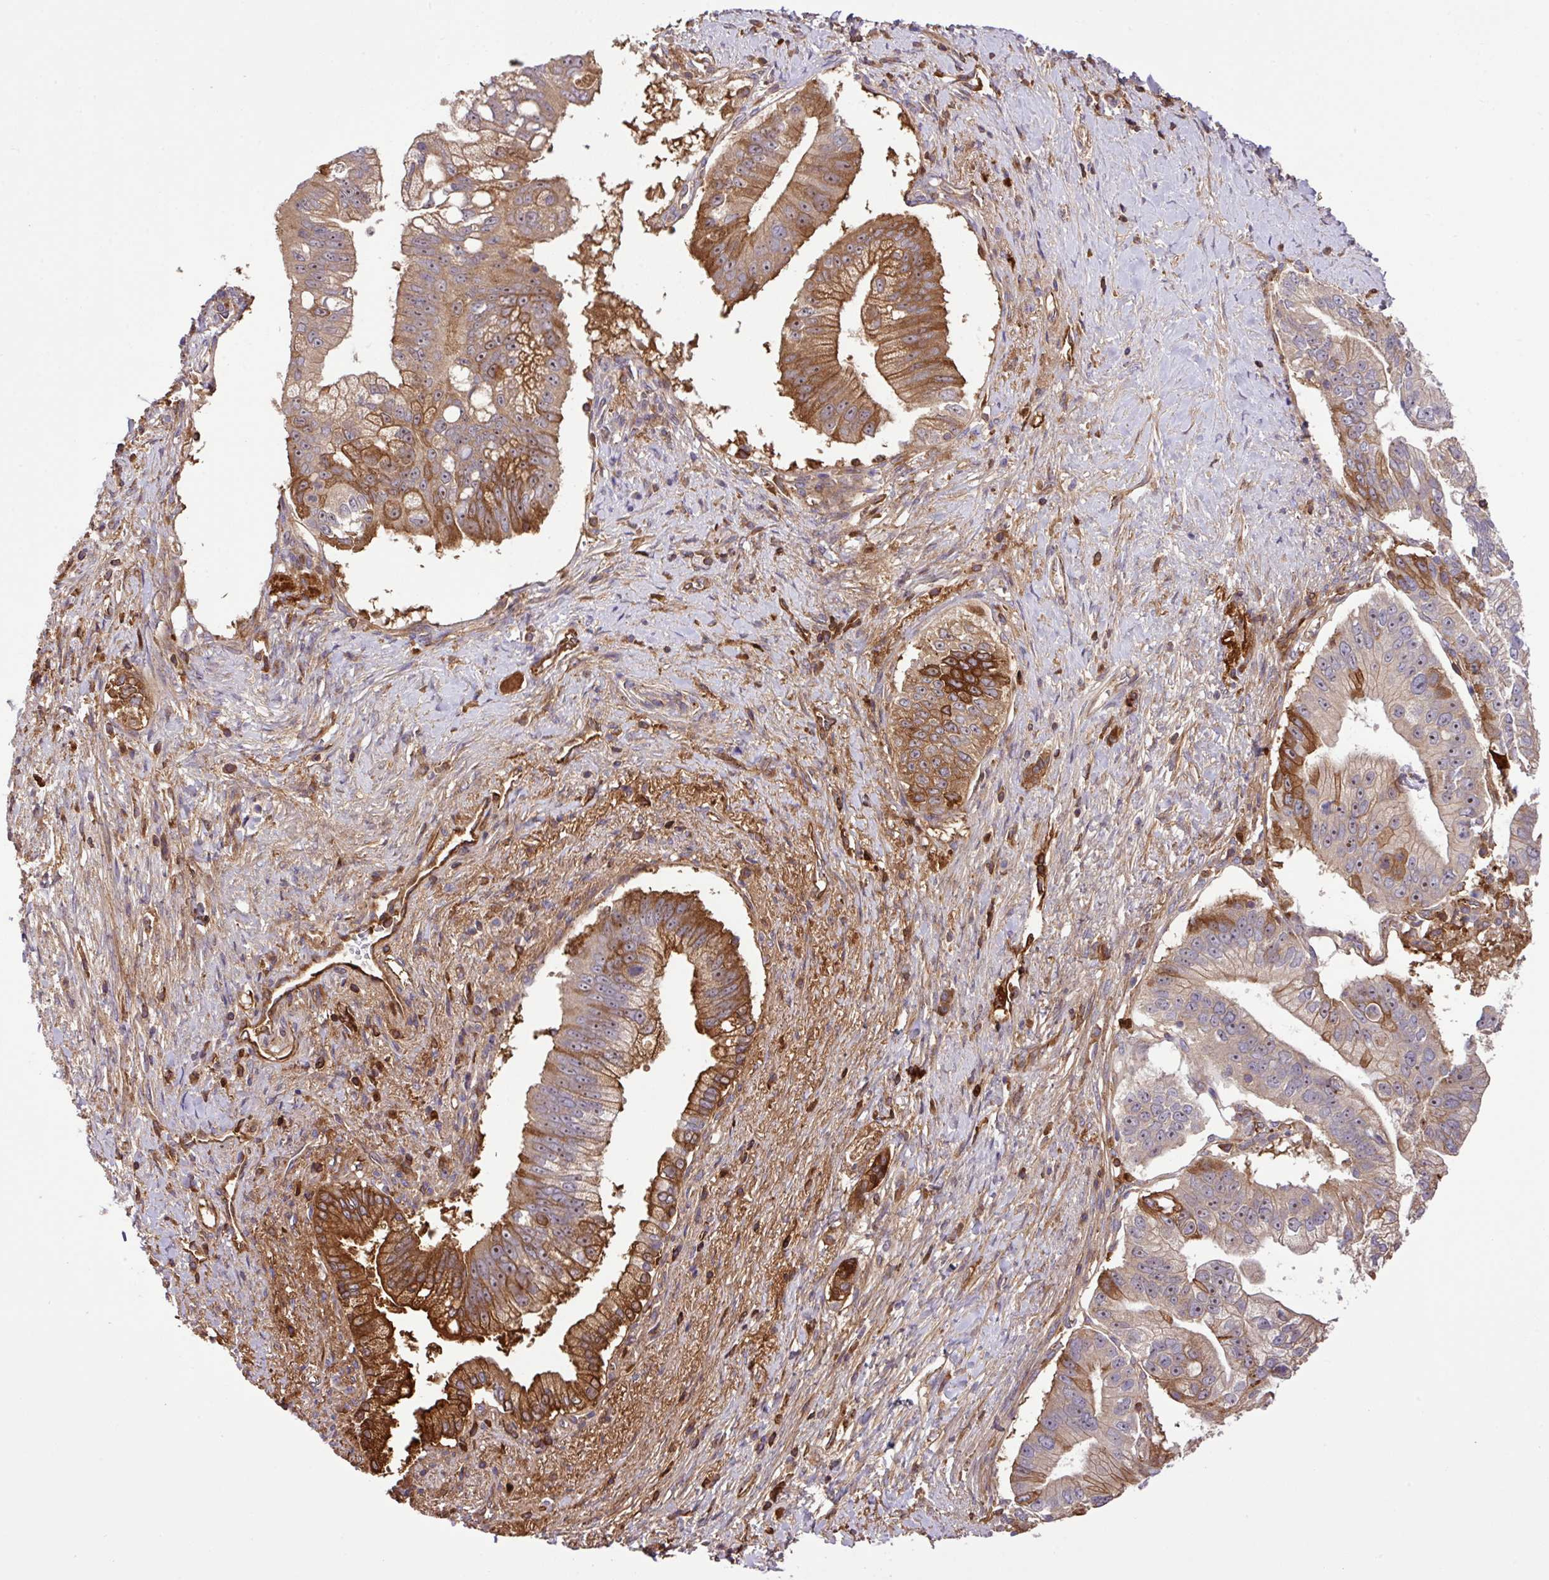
{"staining": {"intensity": "strong", "quantity": "25%-75%", "location": "cytoplasmic/membranous"}, "tissue": "pancreatic cancer", "cell_type": "Tumor cells", "image_type": "cancer", "snomed": [{"axis": "morphology", "description": "Adenocarcinoma, NOS"}, {"axis": "topography", "description": "Pancreas"}], "caption": "This image displays pancreatic adenocarcinoma stained with immunohistochemistry to label a protein in brown. The cytoplasmic/membranous of tumor cells show strong positivity for the protein. Nuclei are counter-stained blue.", "gene": "ZNF266", "patient": {"sex": "male", "age": 70}}